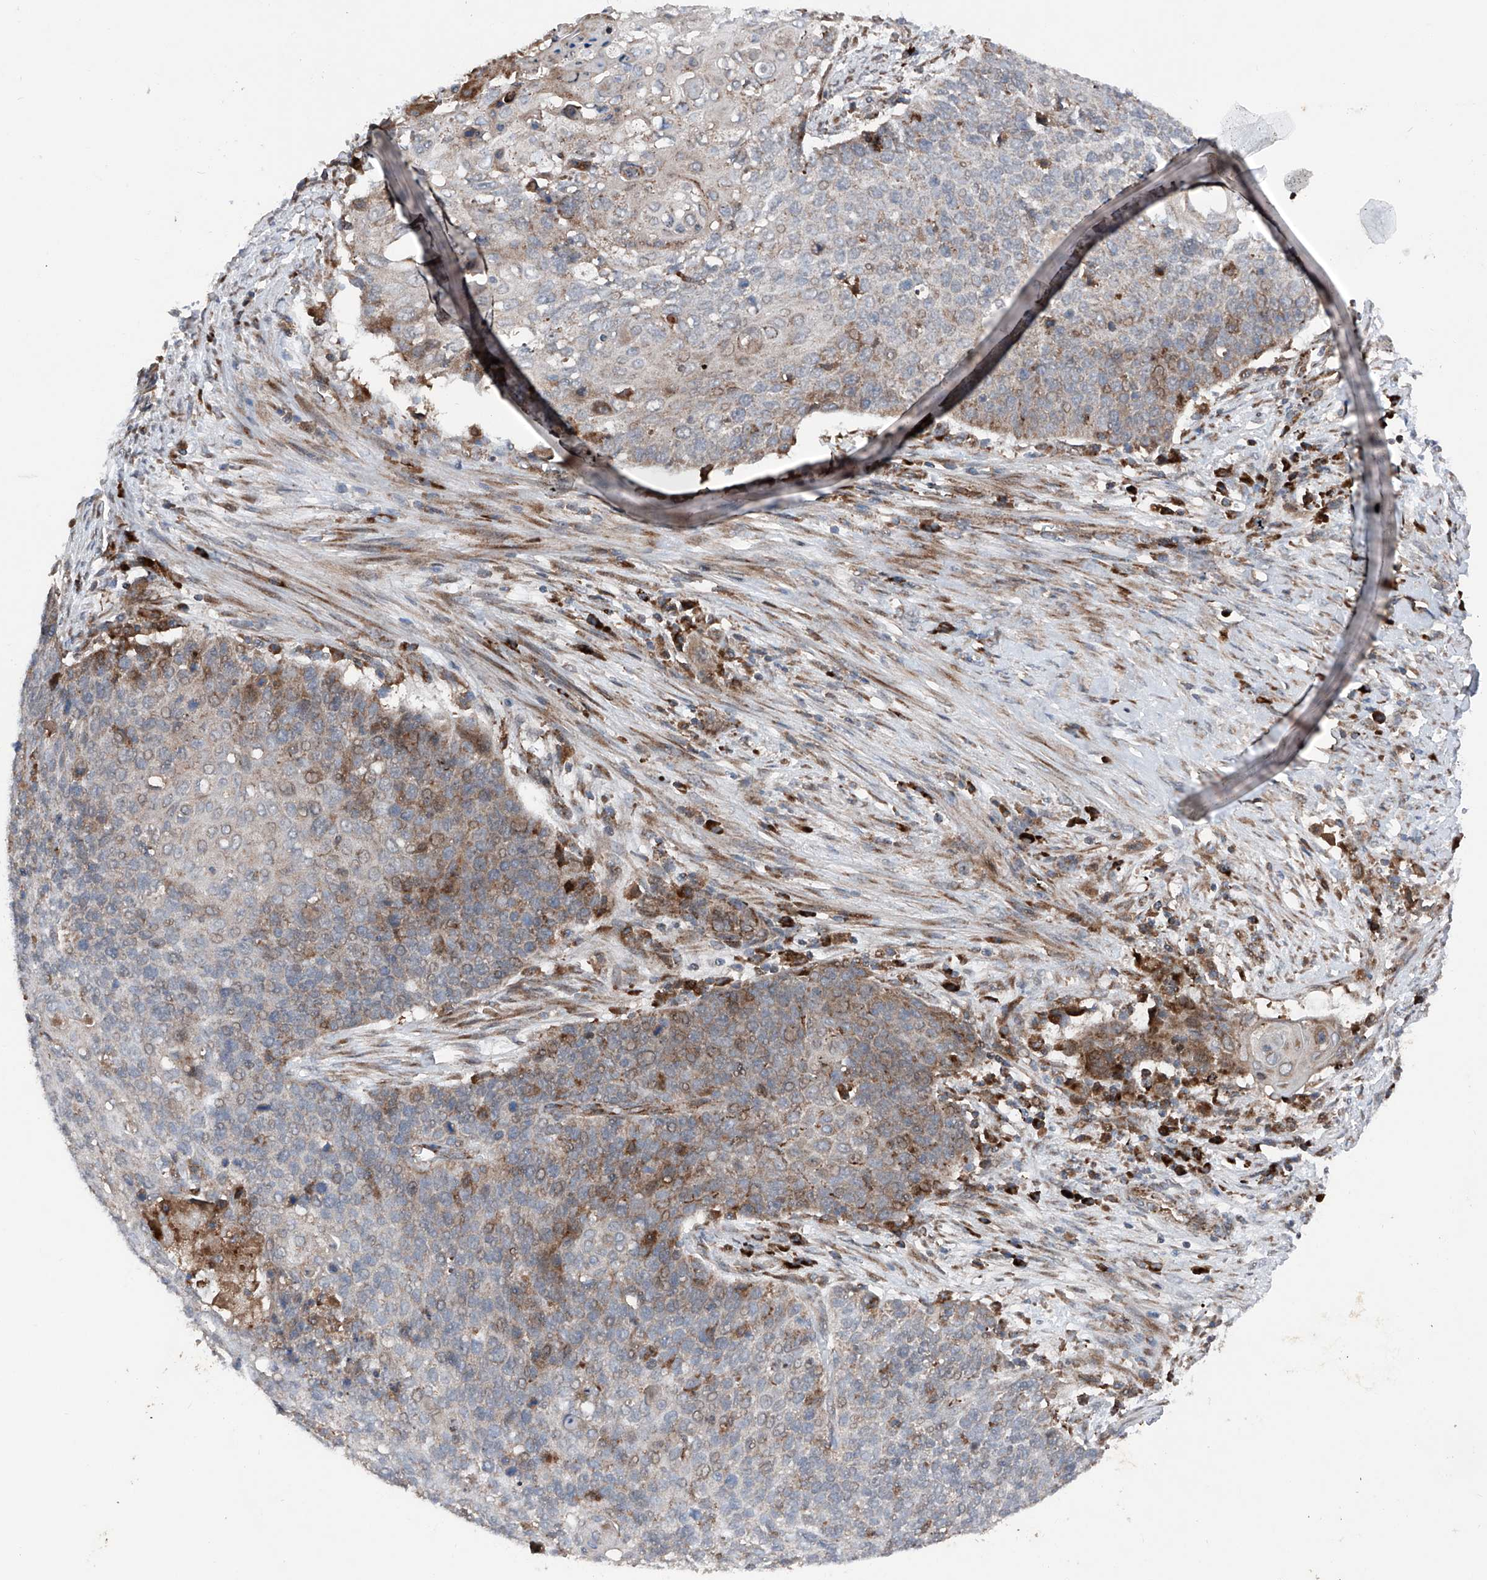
{"staining": {"intensity": "weak", "quantity": "25%-75%", "location": "cytoplasmic/membranous"}, "tissue": "cervical cancer", "cell_type": "Tumor cells", "image_type": "cancer", "snomed": [{"axis": "morphology", "description": "Squamous cell carcinoma, NOS"}, {"axis": "topography", "description": "Cervix"}], "caption": "Immunohistochemistry (DAB (3,3'-diaminobenzidine)) staining of human cervical cancer exhibits weak cytoplasmic/membranous protein staining in approximately 25%-75% of tumor cells.", "gene": "DAD1", "patient": {"sex": "female", "age": 39}}